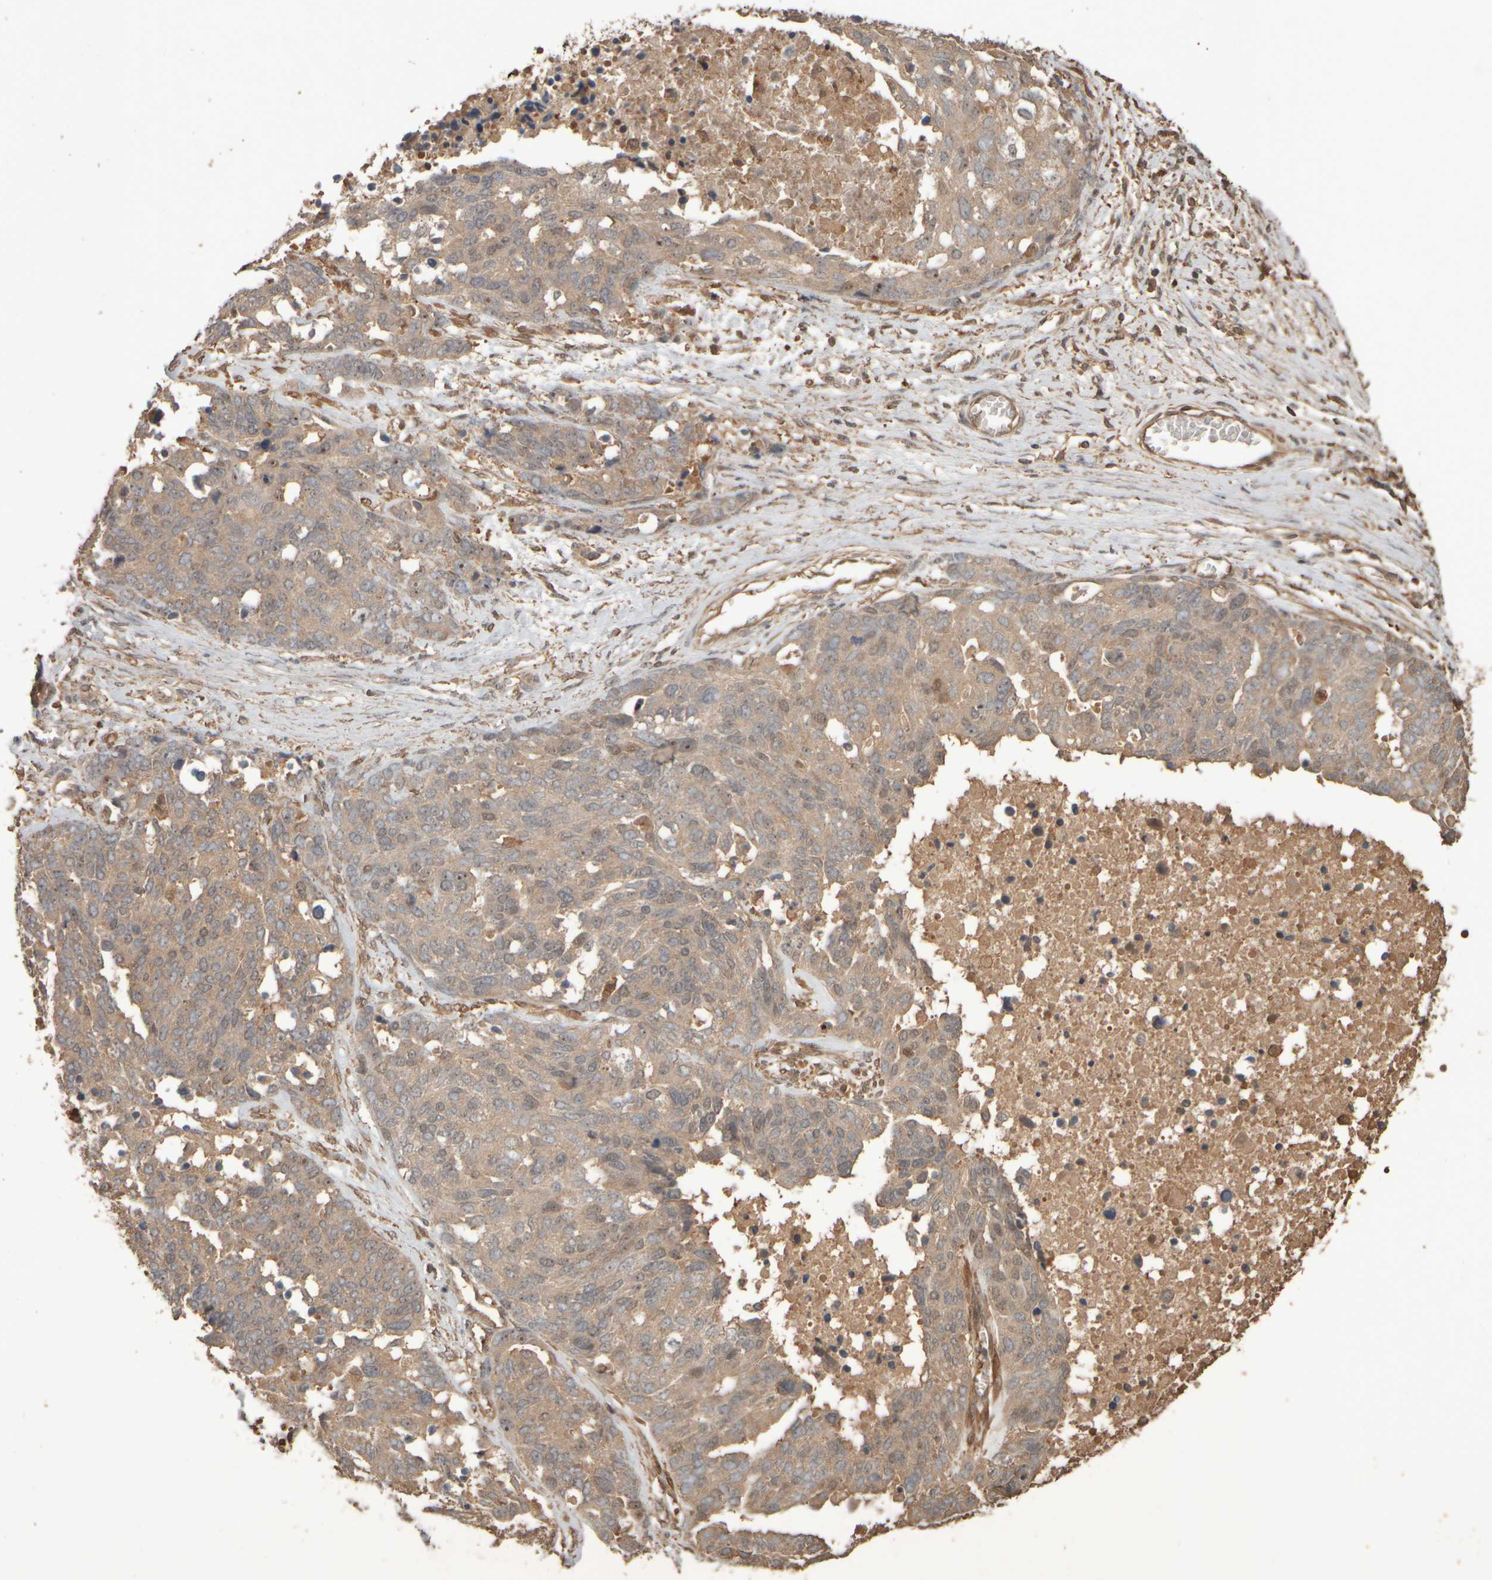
{"staining": {"intensity": "weak", "quantity": "25%-75%", "location": "cytoplasmic/membranous,nuclear"}, "tissue": "ovarian cancer", "cell_type": "Tumor cells", "image_type": "cancer", "snomed": [{"axis": "morphology", "description": "Cystadenocarcinoma, serous, NOS"}, {"axis": "topography", "description": "Ovary"}], "caption": "IHC staining of ovarian cancer (serous cystadenocarcinoma), which demonstrates low levels of weak cytoplasmic/membranous and nuclear expression in approximately 25%-75% of tumor cells indicating weak cytoplasmic/membranous and nuclear protein staining. The staining was performed using DAB (brown) for protein detection and nuclei were counterstained in hematoxylin (blue).", "gene": "SPHK1", "patient": {"sex": "female", "age": 44}}